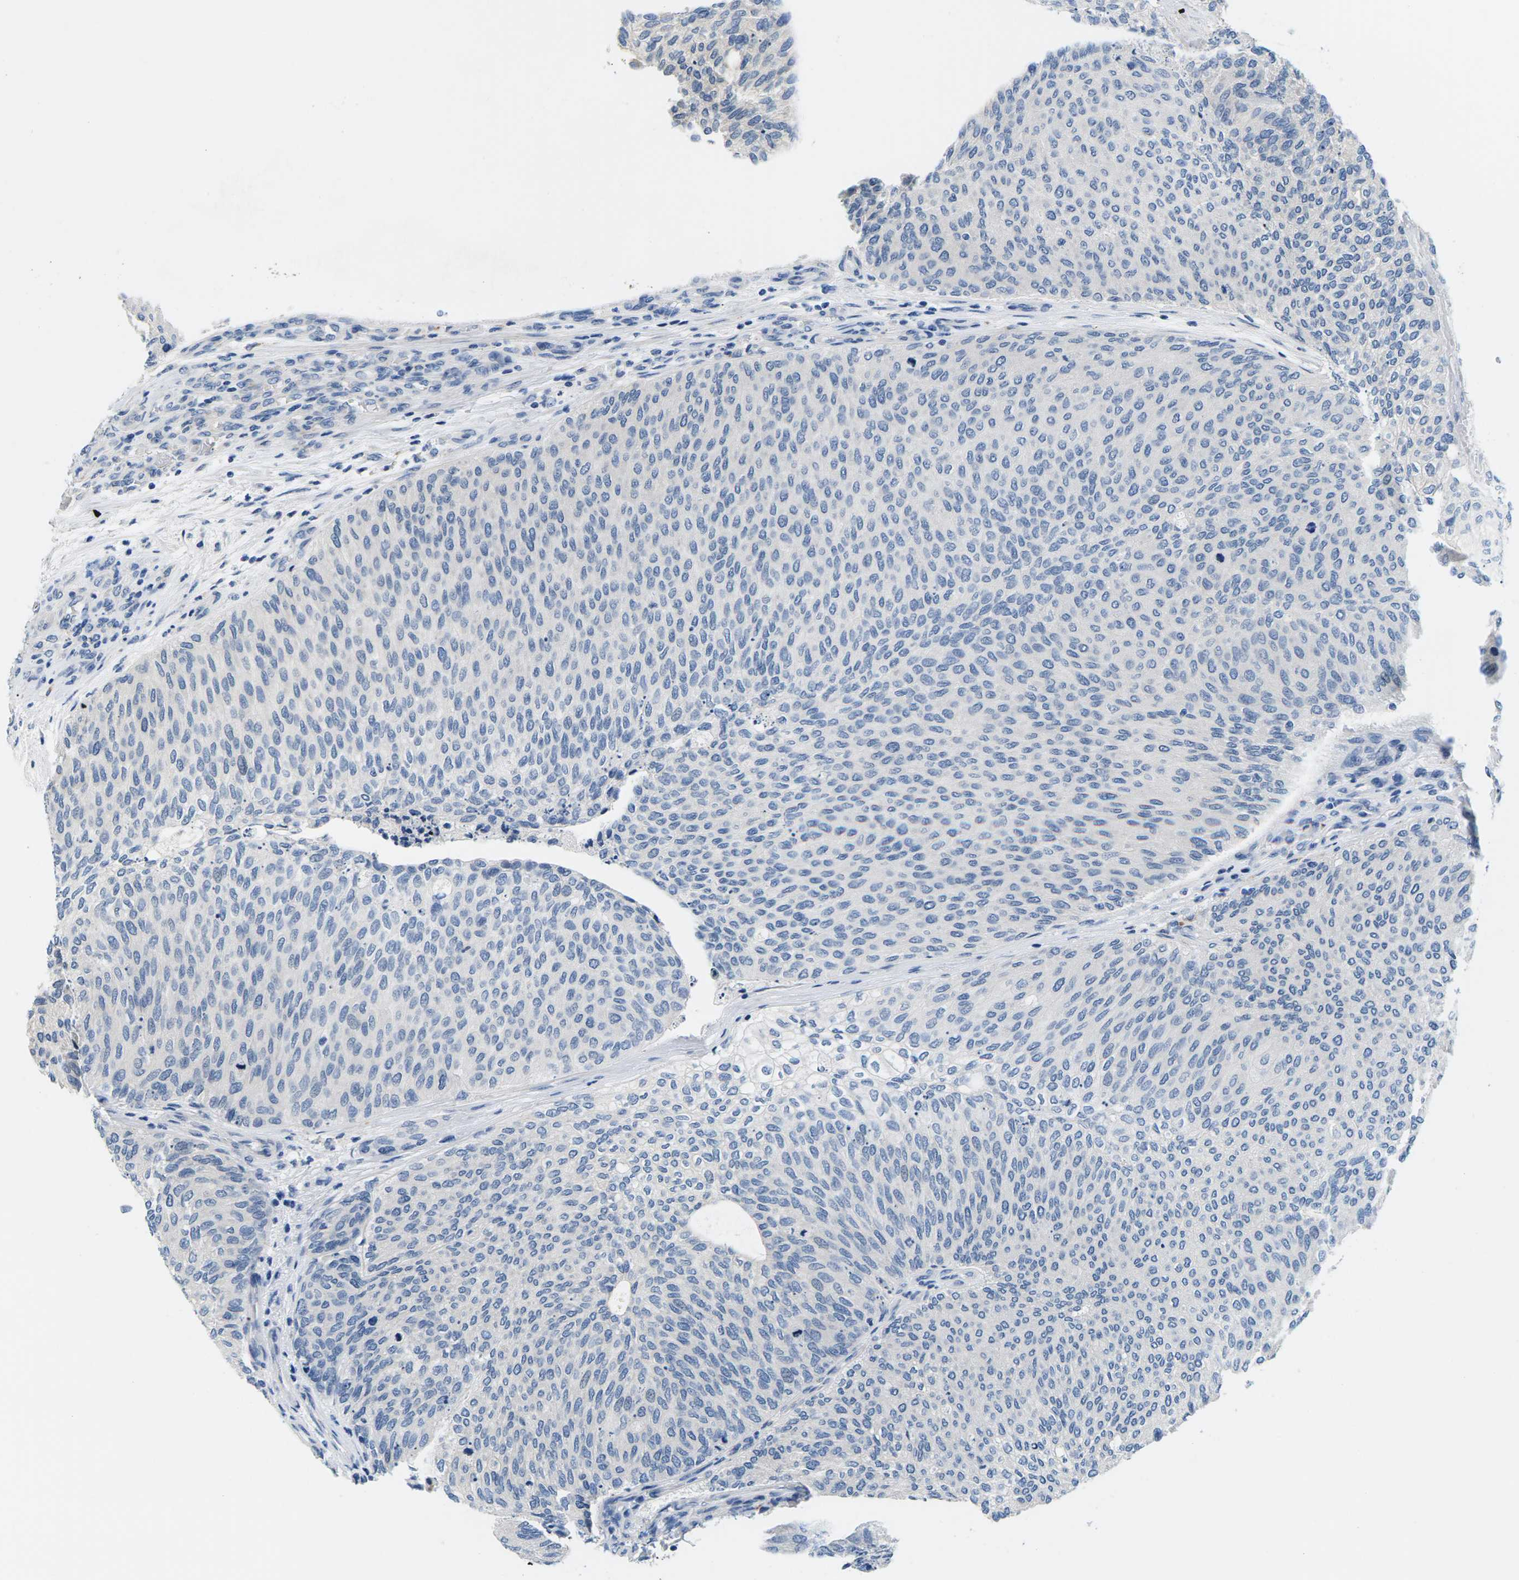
{"staining": {"intensity": "negative", "quantity": "none", "location": "none"}, "tissue": "urothelial cancer", "cell_type": "Tumor cells", "image_type": "cancer", "snomed": [{"axis": "morphology", "description": "Urothelial carcinoma, Low grade"}, {"axis": "topography", "description": "Urinary bladder"}], "caption": "Tumor cells are negative for protein expression in human urothelial cancer. (DAB IHC with hematoxylin counter stain).", "gene": "TSPAN2", "patient": {"sex": "female", "age": 79}}